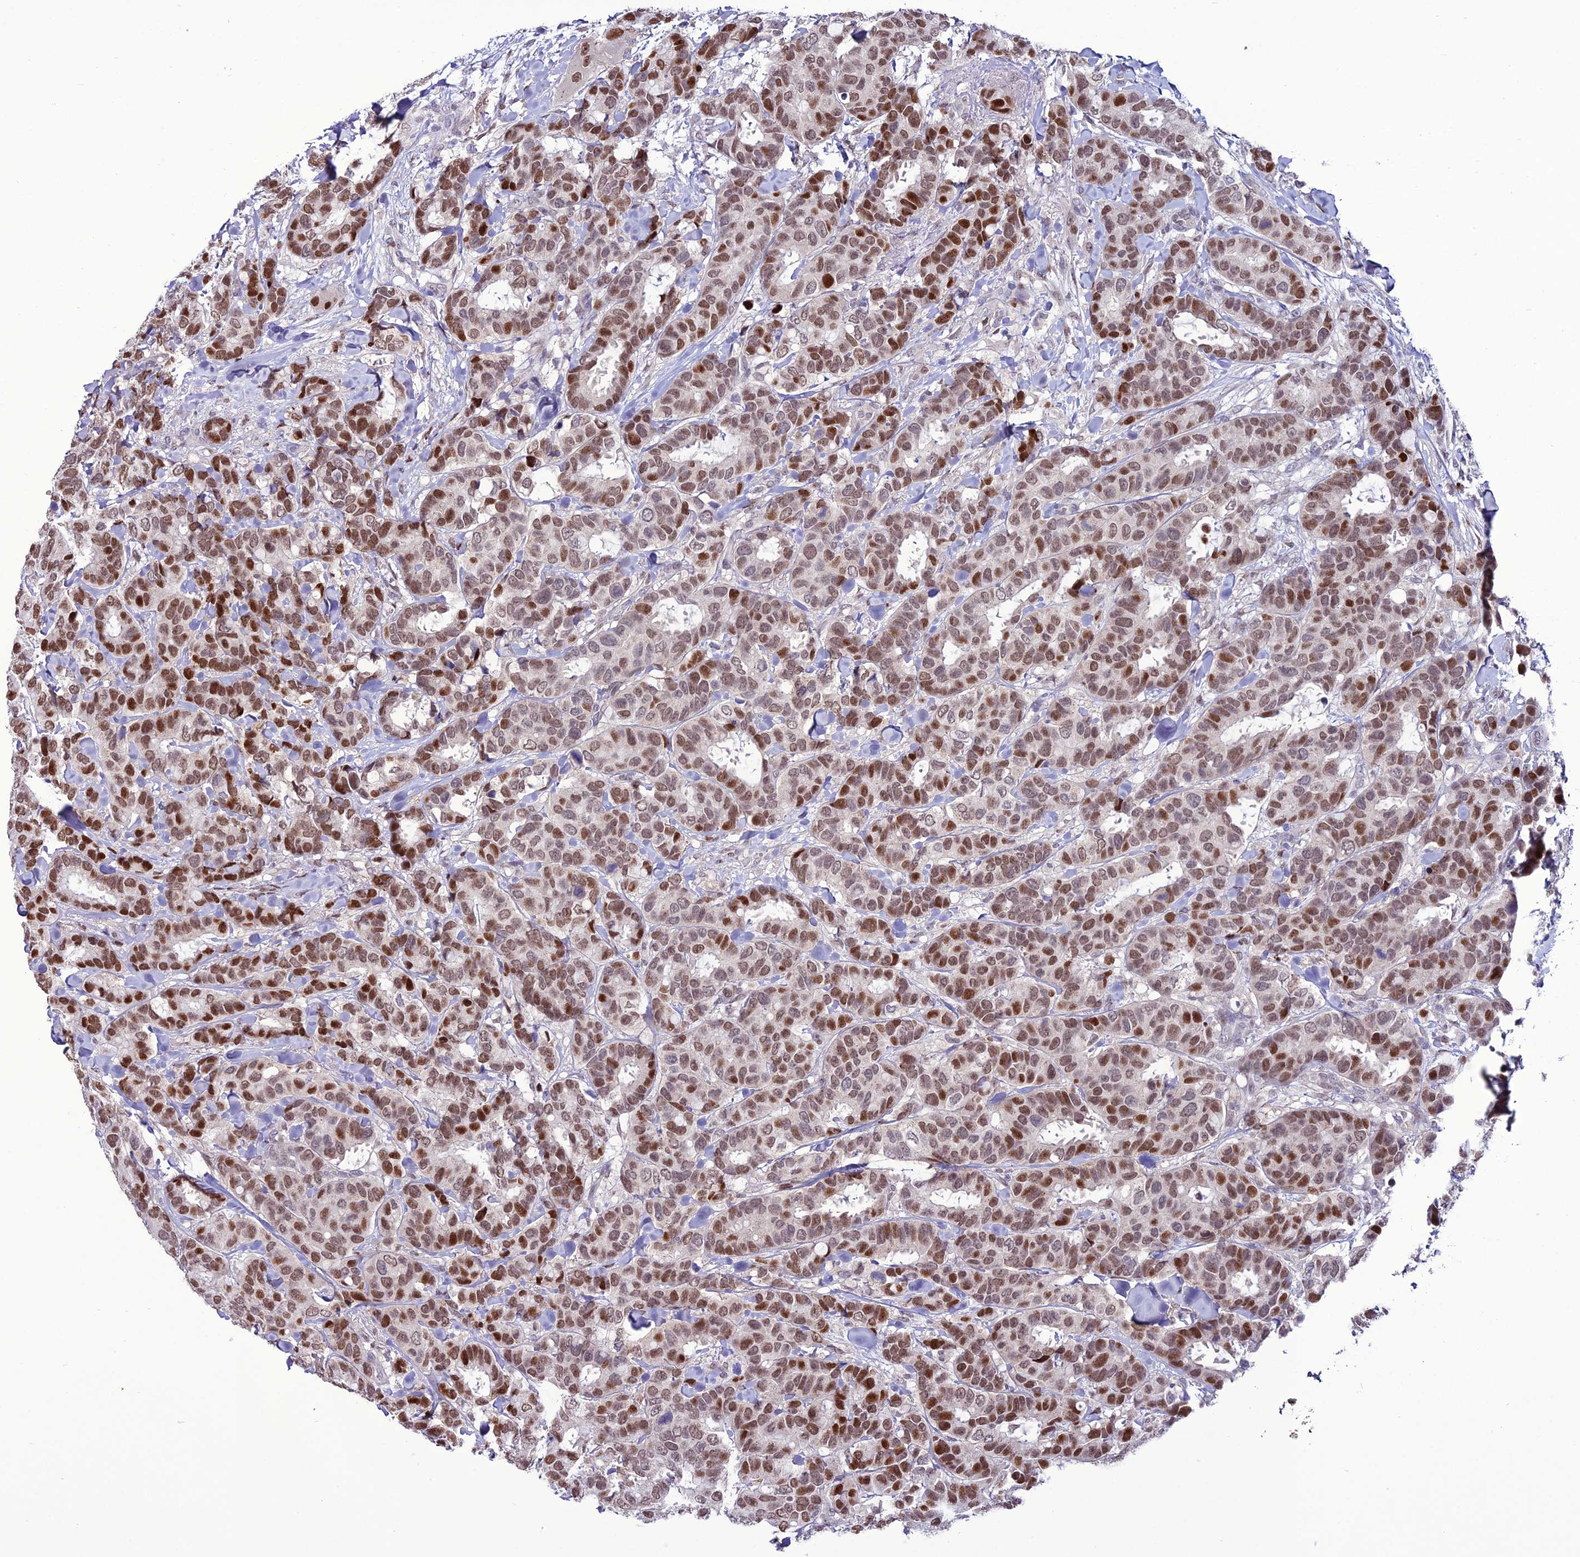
{"staining": {"intensity": "moderate", "quantity": ">75%", "location": "nuclear"}, "tissue": "breast cancer", "cell_type": "Tumor cells", "image_type": "cancer", "snomed": [{"axis": "morphology", "description": "Normal tissue, NOS"}, {"axis": "morphology", "description": "Duct carcinoma"}, {"axis": "topography", "description": "Breast"}], "caption": "Immunohistochemical staining of human breast cancer demonstrates moderate nuclear protein positivity in about >75% of tumor cells.", "gene": "ZNF707", "patient": {"sex": "female", "age": 87}}